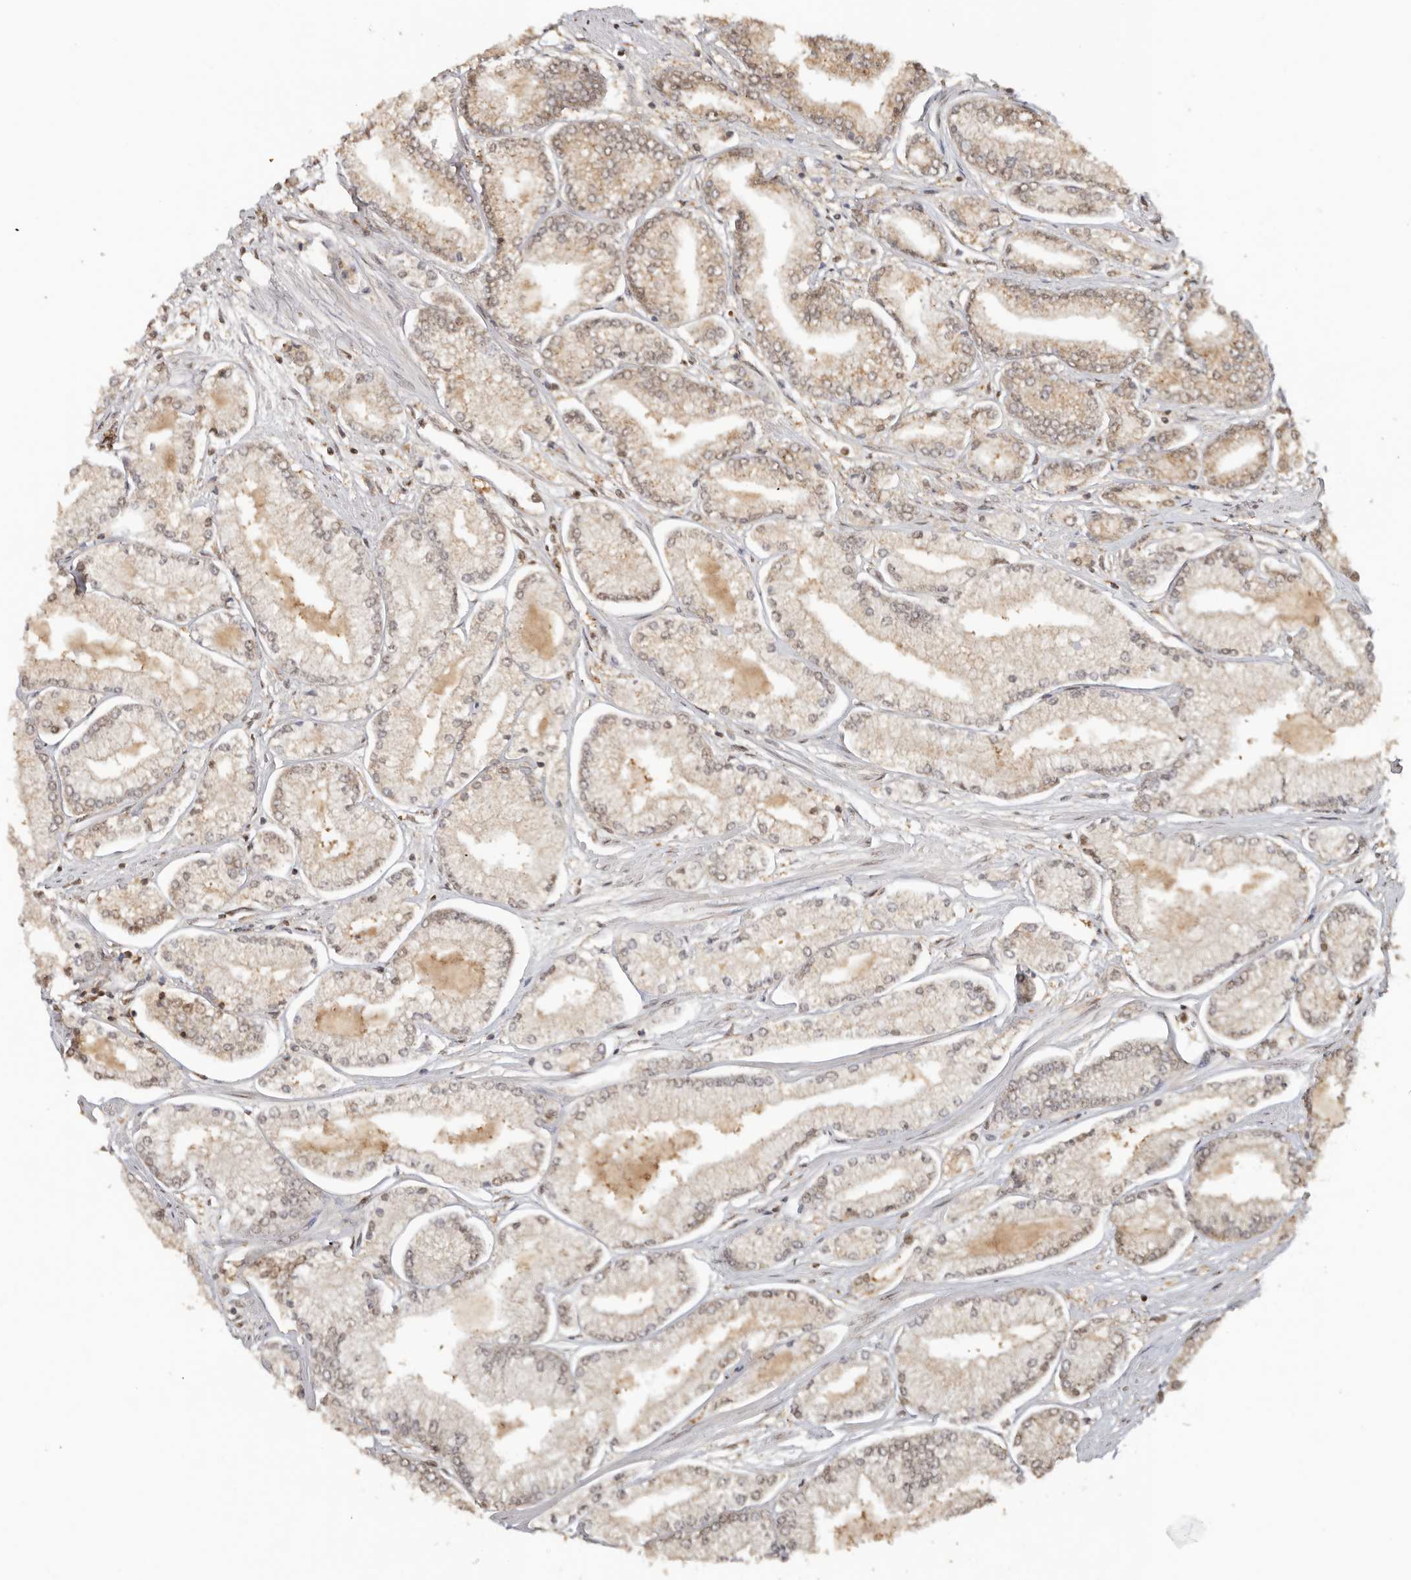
{"staining": {"intensity": "moderate", "quantity": ">75%", "location": "cytoplasmic/membranous"}, "tissue": "prostate cancer", "cell_type": "Tumor cells", "image_type": "cancer", "snomed": [{"axis": "morphology", "description": "Adenocarcinoma, Low grade"}, {"axis": "topography", "description": "Prostate"}], "caption": "A high-resolution histopathology image shows IHC staining of prostate cancer, which shows moderate cytoplasmic/membranous expression in approximately >75% of tumor cells.", "gene": "PSMA5", "patient": {"sex": "male", "age": 52}}